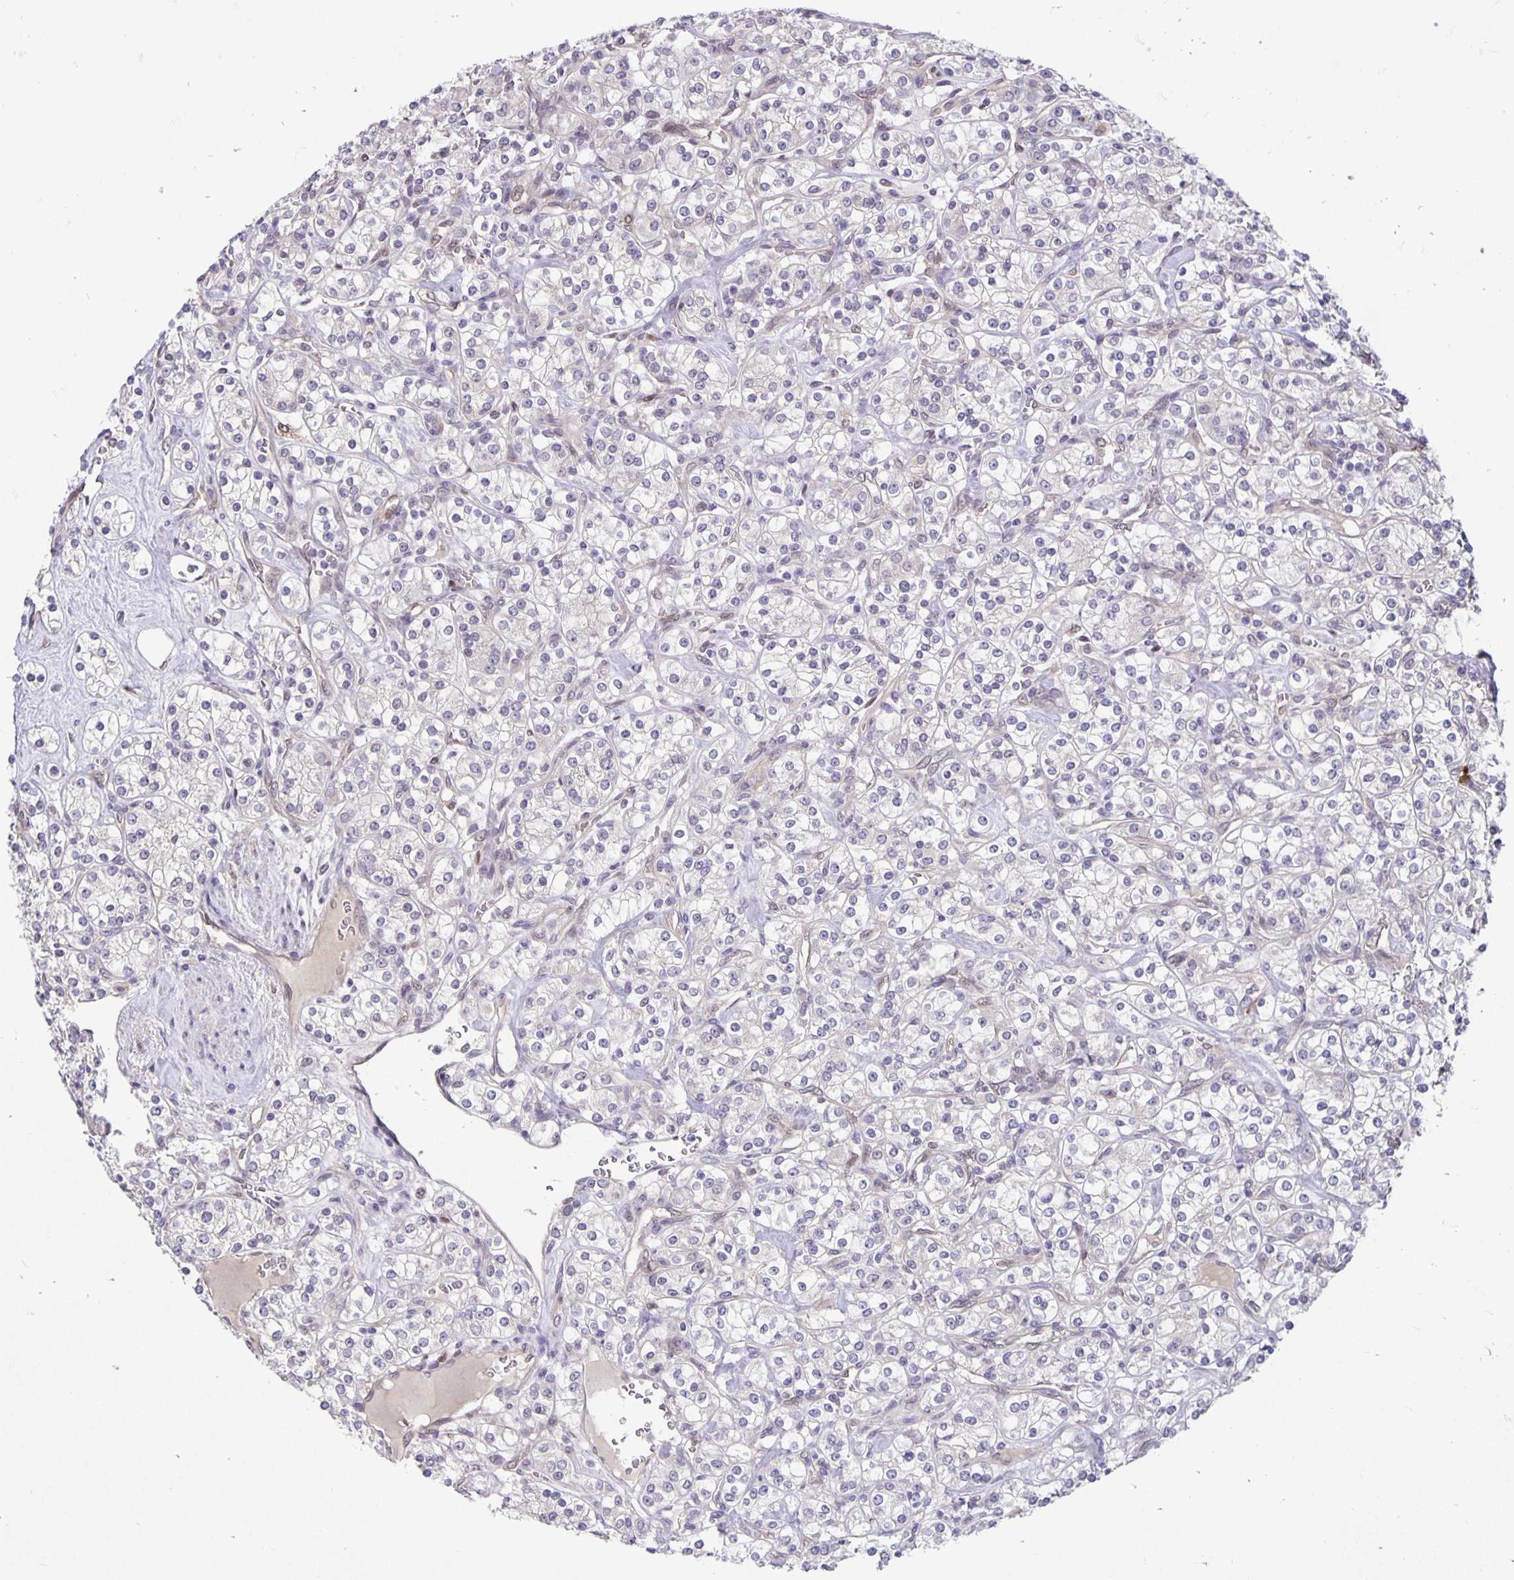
{"staining": {"intensity": "negative", "quantity": "none", "location": "none"}, "tissue": "renal cancer", "cell_type": "Tumor cells", "image_type": "cancer", "snomed": [{"axis": "morphology", "description": "Adenocarcinoma, NOS"}, {"axis": "topography", "description": "Kidney"}], "caption": "Histopathology image shows no protein positivity in tumor cells of renal cancer tissue.", "gene": "TAX1BP3", "patient": {"sex": "male", "age": 77}}